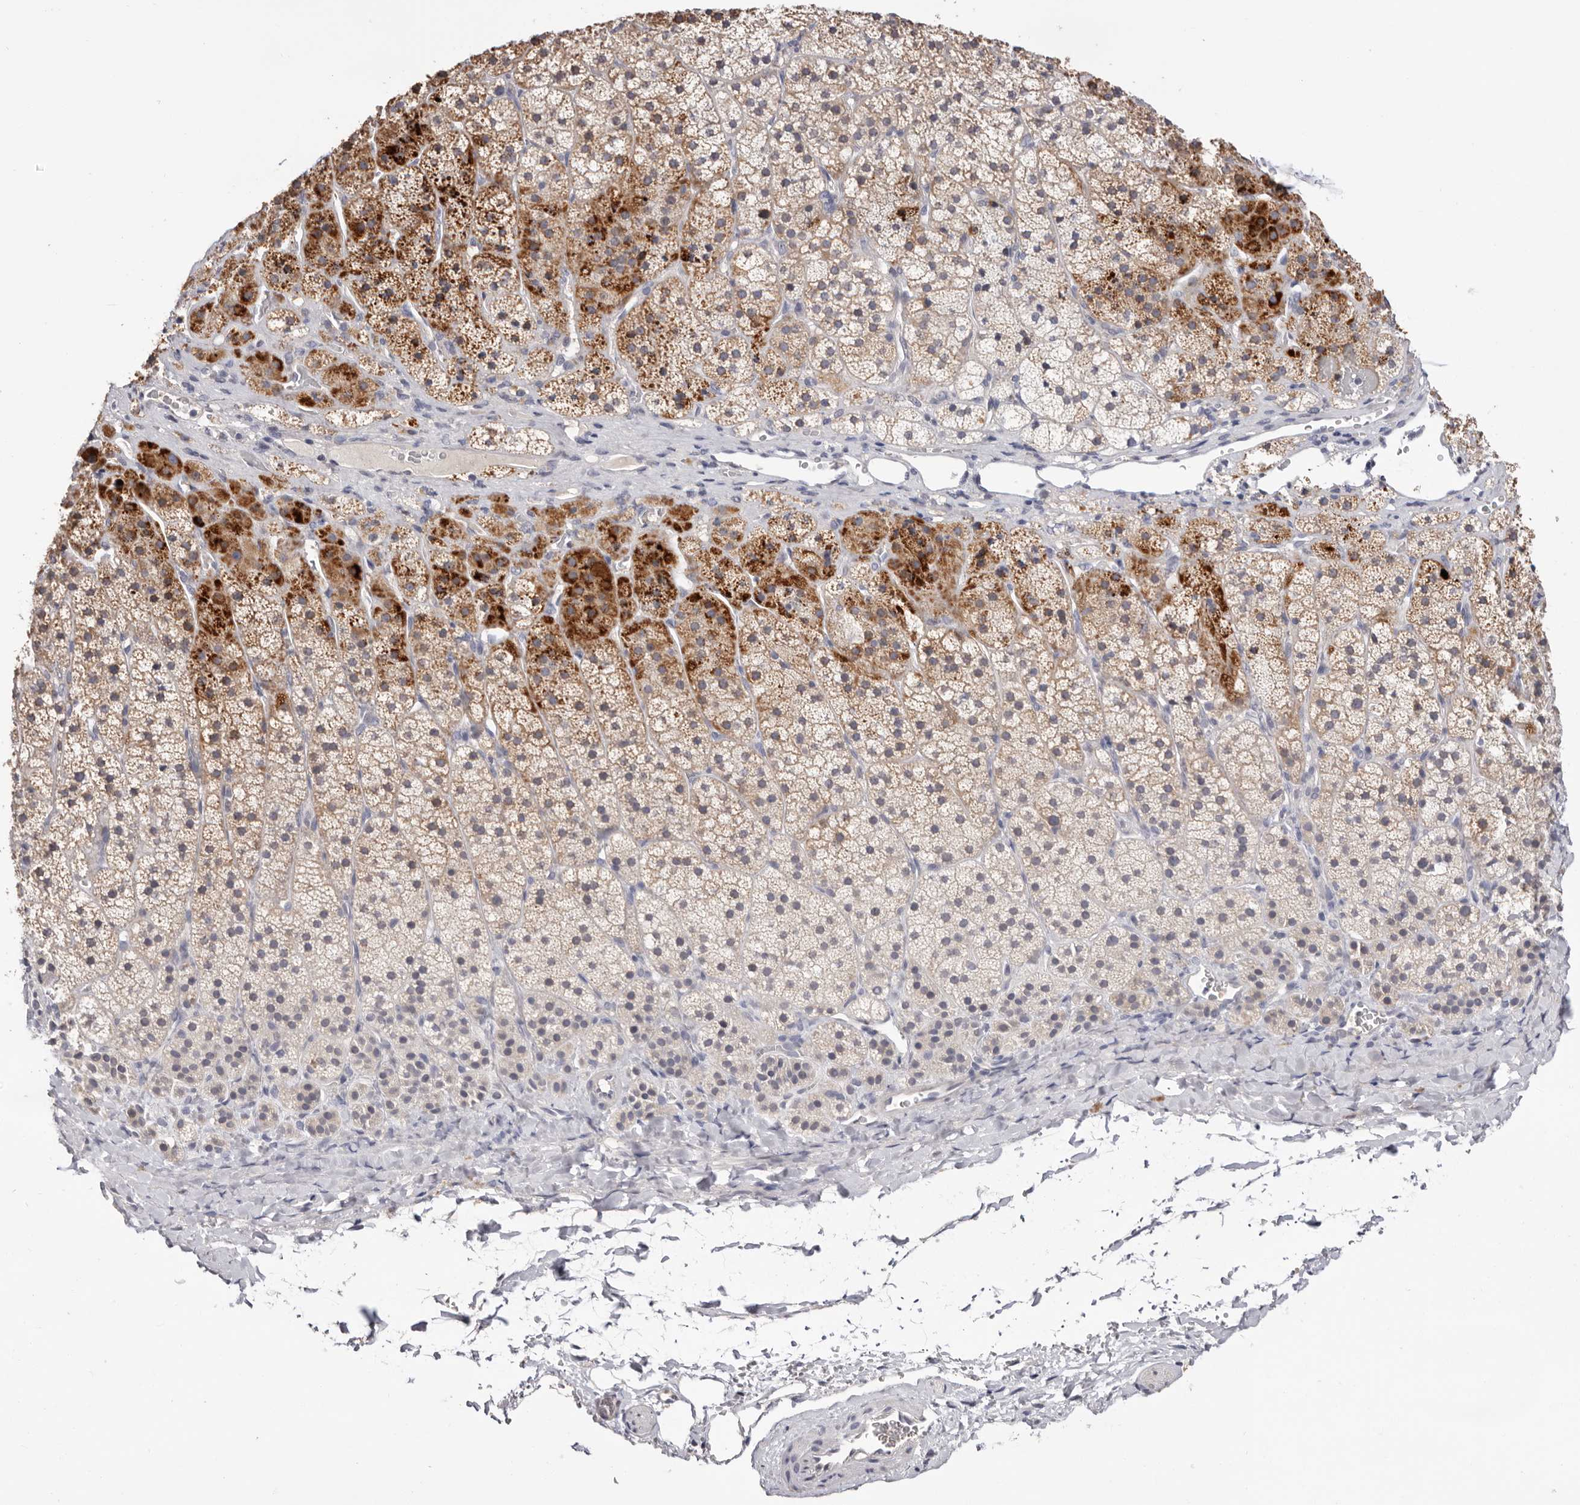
{"staining": {"intensity": "moderate", "quantity": "<25%", "location": "cytoplasmic/membranous"}, "tissue": "adrenal gland", "cell_type": "Glandular cells", "image_type": "normal", "snomed": [{"axis": "morphology", "description": "Normal tissue, NOS"}, {"axis": "topography", "description": "Adrenal gland"}], "caption": "Immunohistochemistry (DAB (3,3'-diaminobenzidine)) staining of unremarkable human adrenal gland displays moderate cytoplasmic/membranous protein staining in about <25% of glandular cells. (IHC, brightfield microscopy, high magnification).", "gene": "DOP1A", "patient": {"sex": "female", "age": 44}}